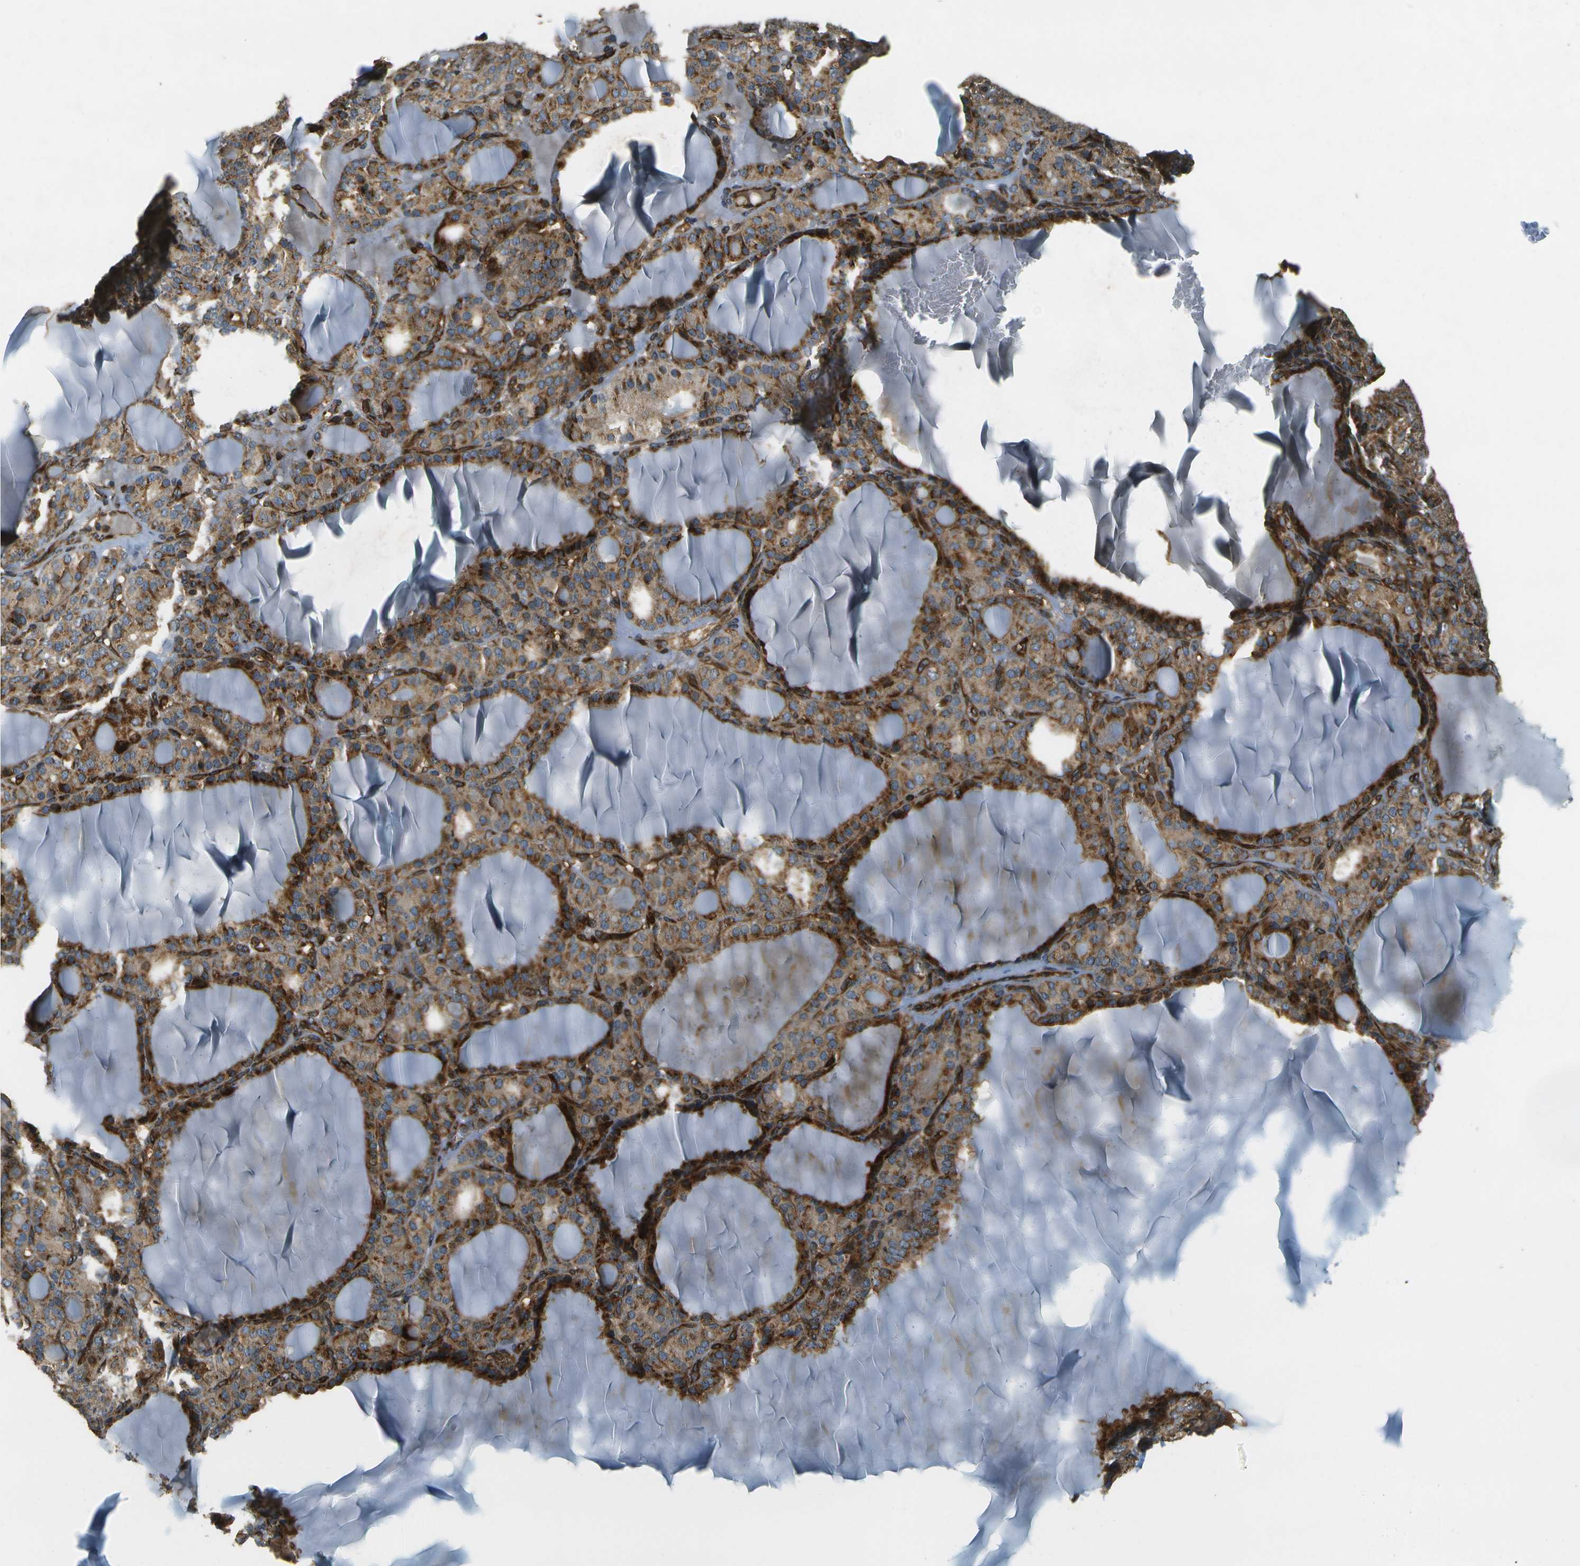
{"staining": {"intensity": "strong", "quantity": ">75%", "location": "cytoplasmic/membranous"}, "tissue": "thyroid gland", "cell_type": "Glandular cells", "image_type": "normal", "snomed": [{"axis": "morphology", "description": "Normal tissue, NOS"}, {"axis": "topography", "description": "Thyroid gland"}], "caption": "Immunohistochemistry of unremarkable human thyroid gland exhibits high levels of strong cytoplasmic/membranous staining in about >75% of glandular cells.", "gene": "LRP12", "patient": {"sex": "female", "age": 28}}